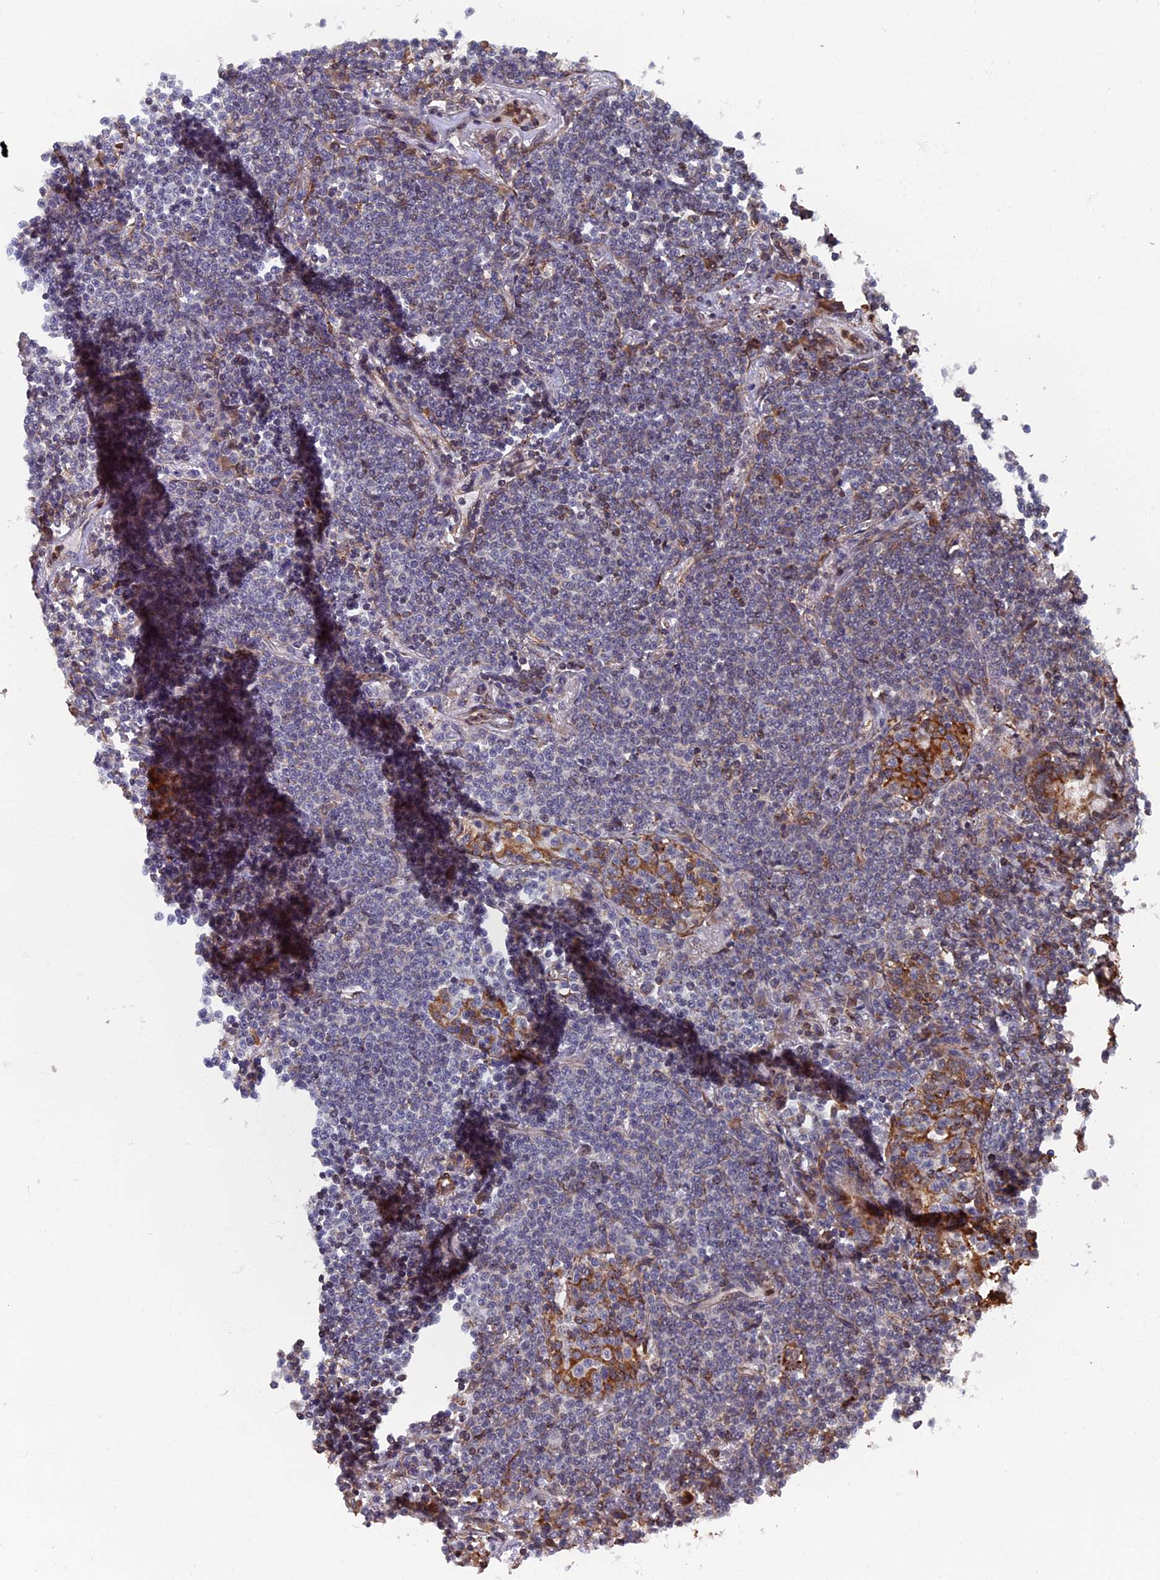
{"staining": {"intensity": "negative", "quantity": "none", "location": "none"}, "tissue": "lymphoma", "cell_type": "Tumor cells", "image_type": "cancer", "snomed": [{"axis": "morphology", "description": "Malignant lymphoma, non-Hodgkin's type, Low grade"}, {"axis": "topography", "description": "Lung"}], "caption": "Image shows no protein positivity in tumor cells of lymphoma tissue. The staining was performed using DAB to visualize the protein expression in brown, while the nuclei were stained in blue with hematoxylin (Magnification: 20x).", "gene": "CTDP1", "patient": {"sex": "female", "age": 71}}